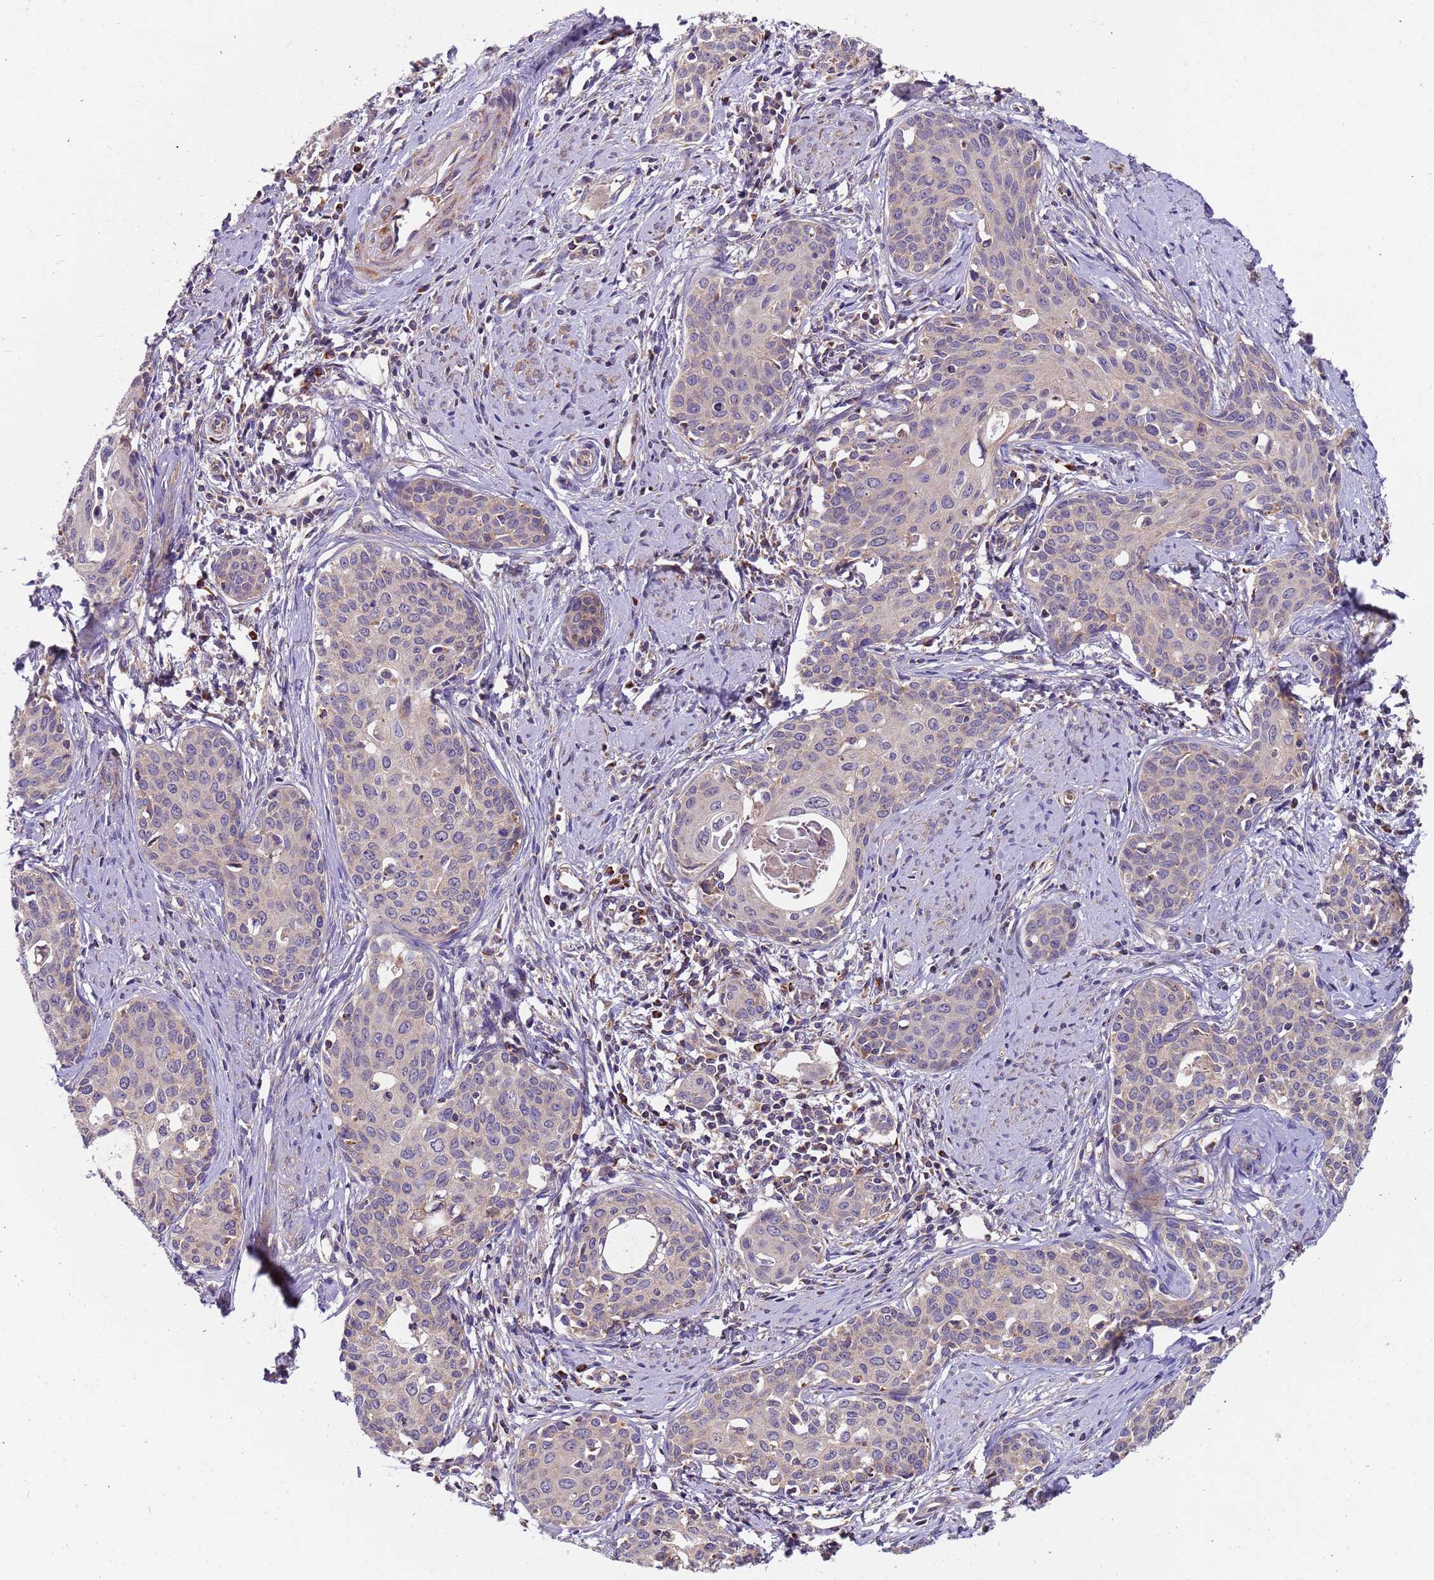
{"staining": {"intensity": "negative", "quantity": "none", "location": "none"}, "tissue": "cervical cancer", "cell_type": "Tumor cells", "image_type": "cancer", "snomed": [{"axis": "morphology", "description": "Squamous cell carcinoma, NOS"}, {"axis": "topography", "description": "Cervix"}], "caption": "Cervical cancer stained for a protein using immunohistochemistry (IHC) shows no staining tumor cells.", "gene": "TMEM126A", "patient": {"sex": "female", "age": 46}}